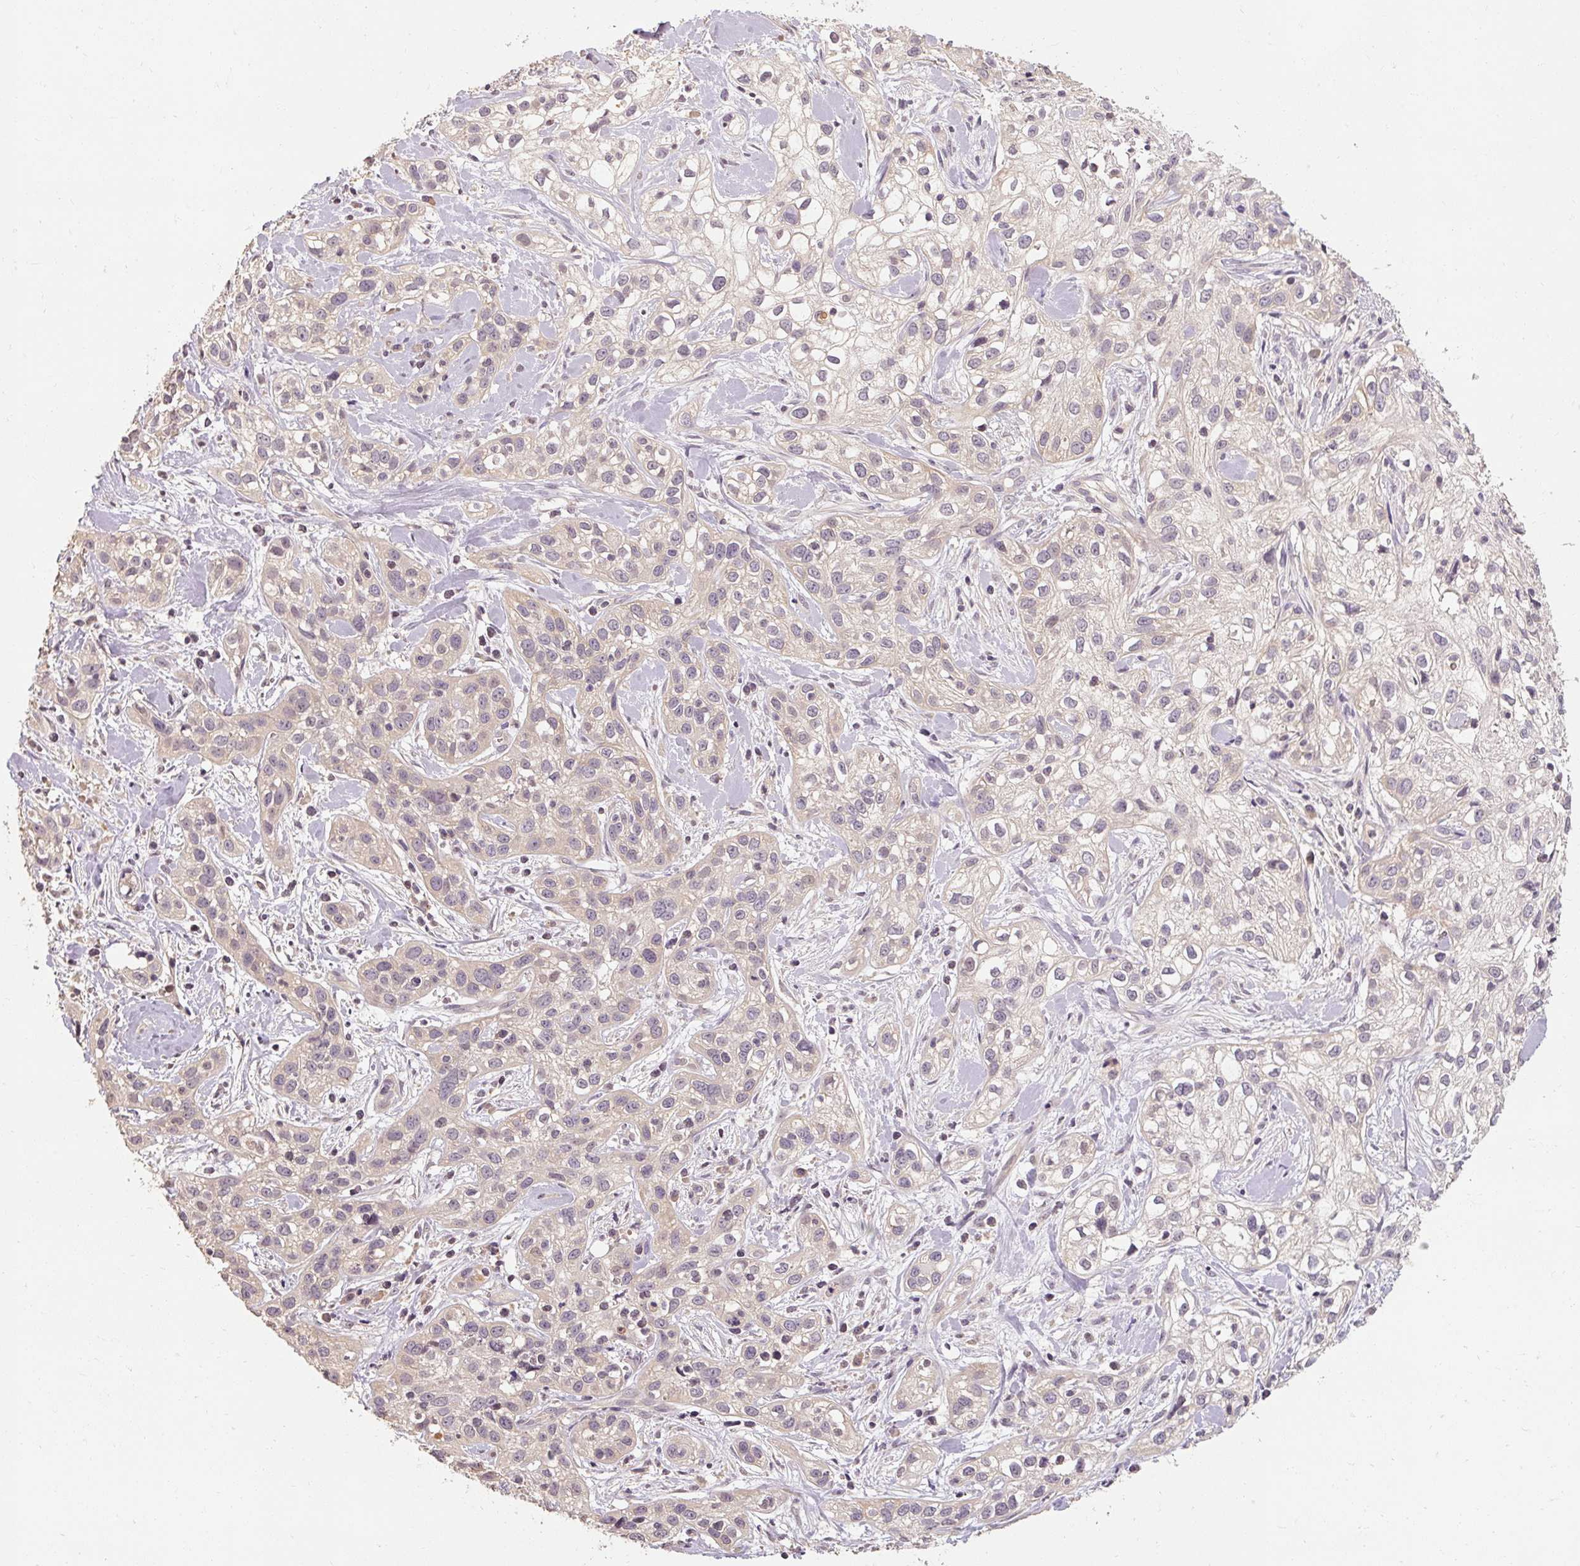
{"staining": {"intensity": "negative", "quantity": "none", "location": "none"}, "tissue": "skin cancer", "cell_type": "Tumor cells", "image_type": "cancer", "snomed": [{"axis": "morphology", "description": "Squamous cell carcinoma, NOS"}, {"axis": "topography", "description": "Skin"}], "caption": "Skin cancer stained for a protein using immunohistochemistry reveals no staining tumor cells.", "gene": "CFAP65", "patient": {"sex": "male", "age": 82}}